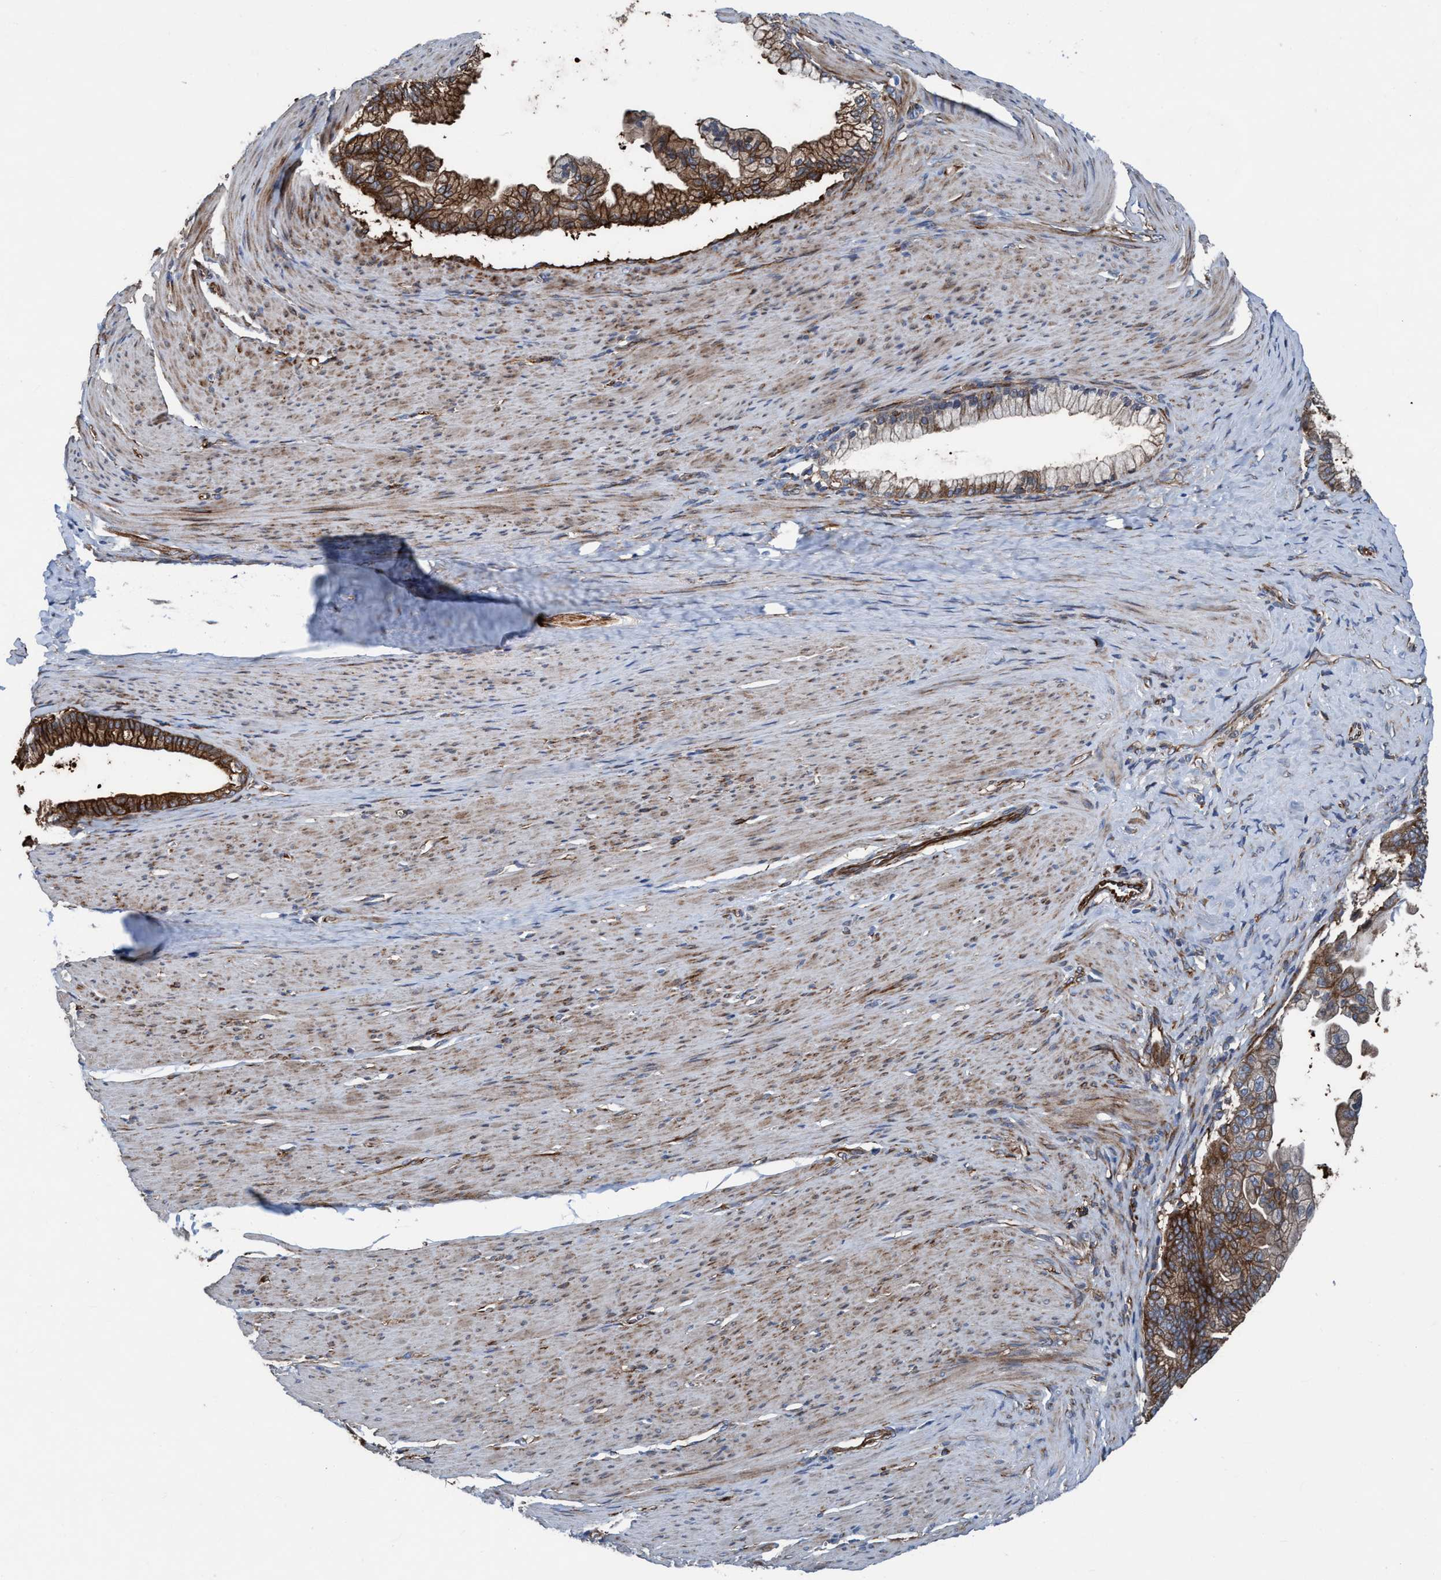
{"staining": {"intensity": "moderate", "quantity": ">75%", "location": "cytoplasmic/membranous"}, "tissue": "pancreatic cancer", "cell_type": "Tumor cells", "image_type": "cancer", "snomed": [{"axis": "morphology", "description": "Adenocarcinoma, NOS"}, {"axis": "topography", "description": "Pancreas"}], "caption": "IHC micrograph of neoplastic tissue: pancreatic adenocarcinoma stained using IHC shows medium levels of moderate protein expression localized specifically in the cytoplasmic/membranous of tumor cells, appearing as a cytoplasmic/membranous brown color.", "gene": "NMT1", "patient": {"sex": "male", "age": 69}}